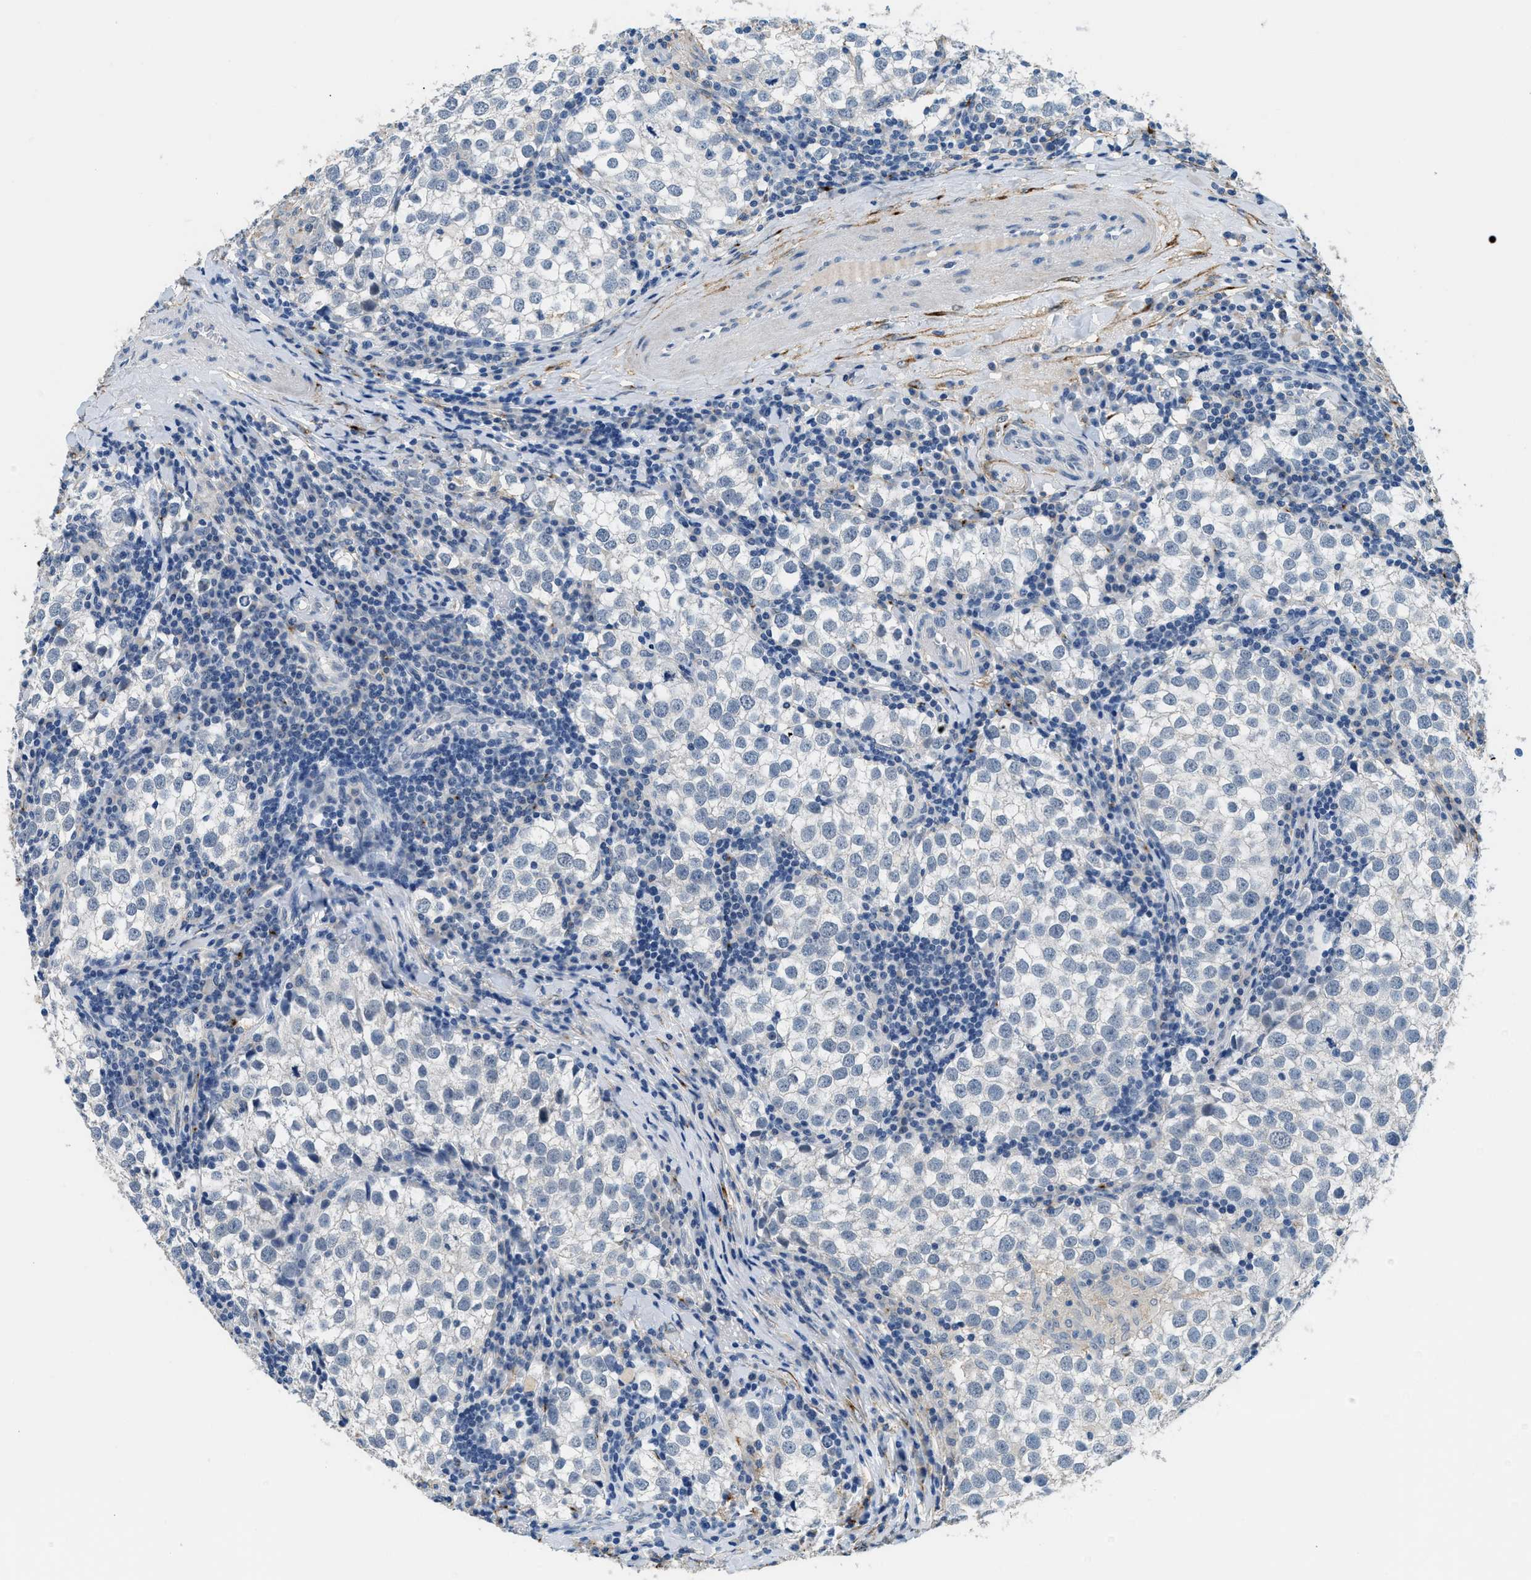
{"staining": {"intensity": "negative", "quantity": "none", "location": "none"}, "tissue": "testis cancer", "cell_type": "Tumor cells", "image_type": "cancer", "snomed": [{"axis": "morphology", "description": "Seminoma, NOS"}, {"axis": "morphology", "description": "Carcinoma, Embryonal, NOS"}, {"axis": "topography", "description": "Testis"}], "caption": "The photomicrograph displays no staining of tumor cells in embryonal carcinoma (testis).", "gene": "LRP1", "patient": {"sex": "male", "age": 36}}